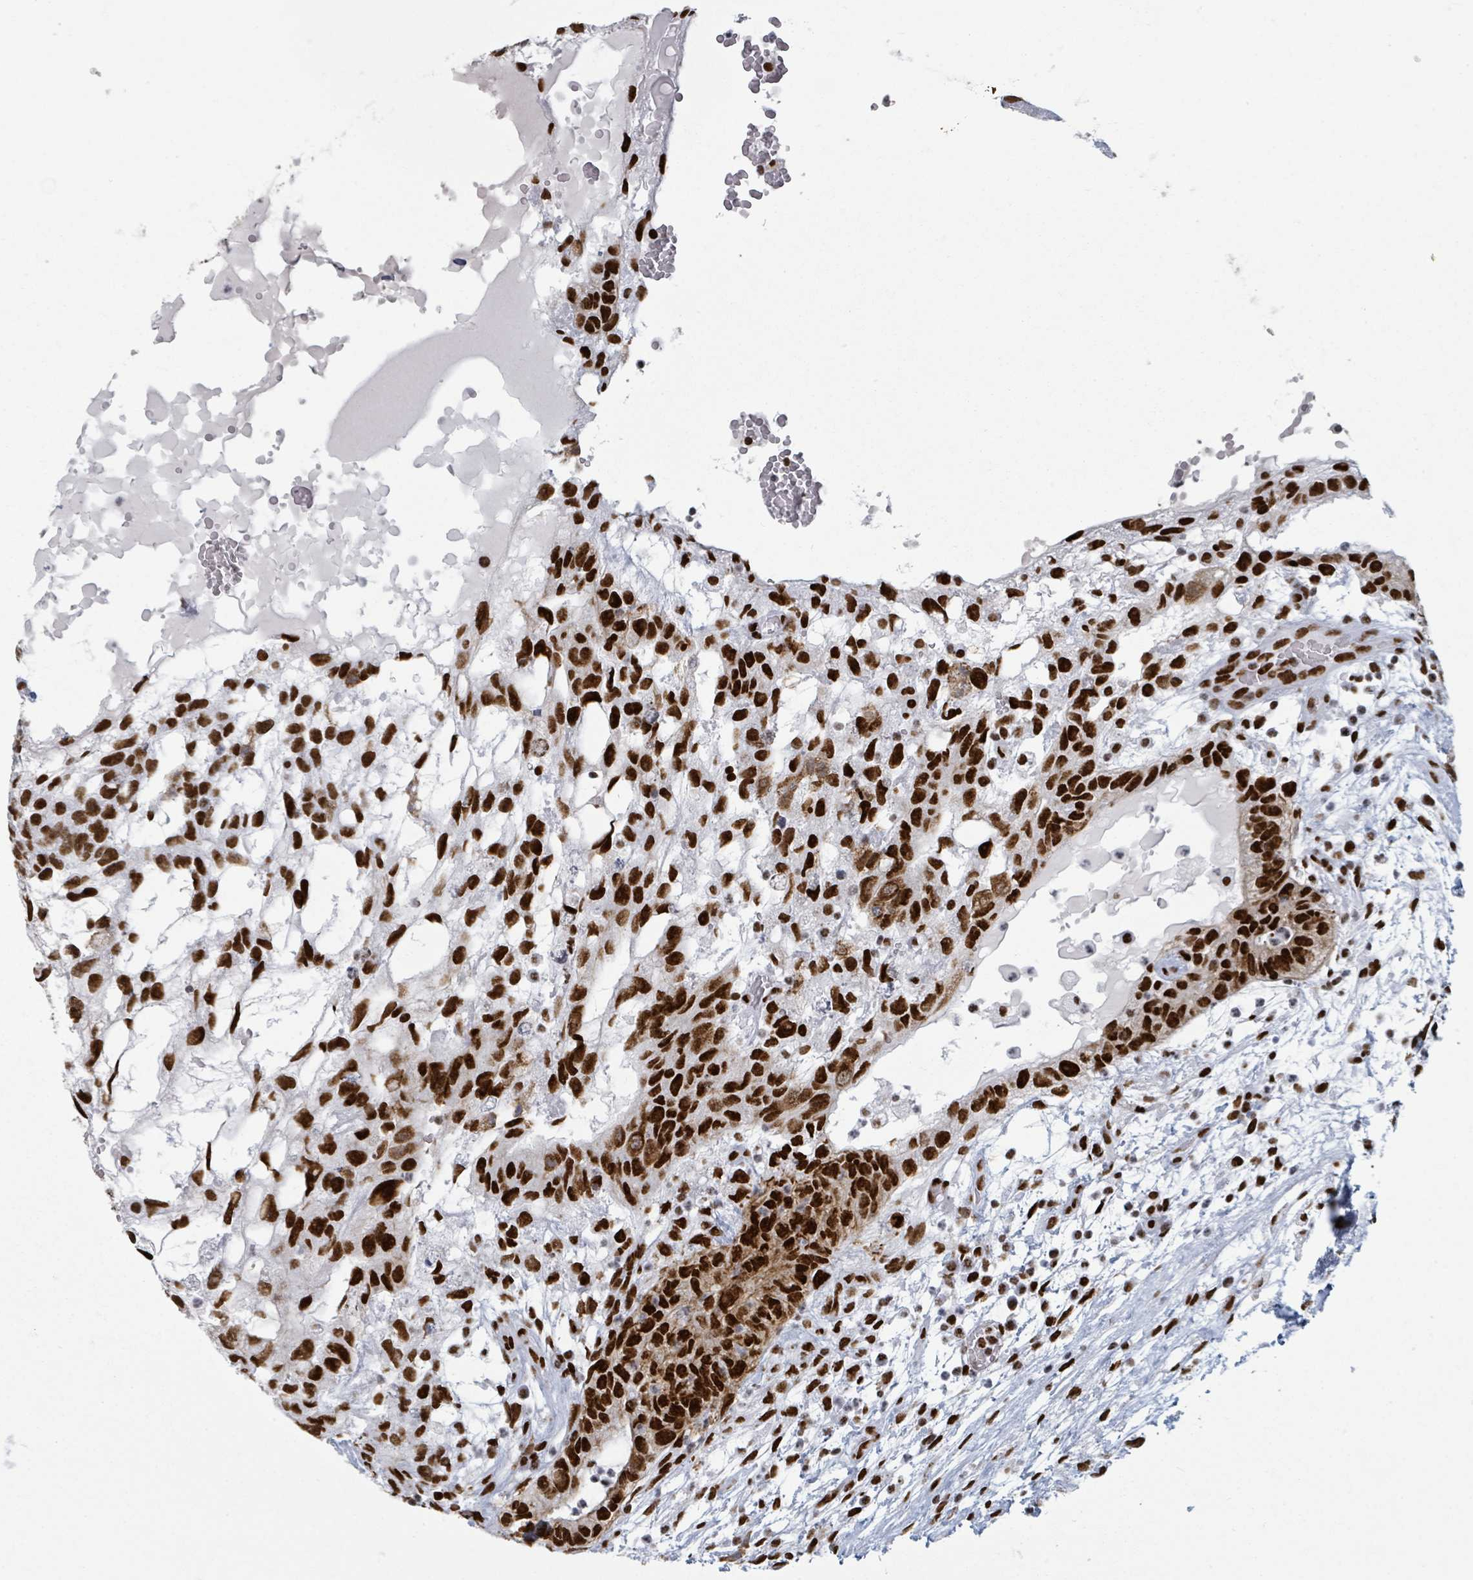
{"staining": {"intensity": "strong", "quantity": ">75%", "location": "nuclear"}, "tissue": "testis cancer", "cell_type": "Tumor cells", "image_type": "cancer", "snomed": [{"axis": "morphology", "description": "Normal tissue, NOS"}, {"axis": "morphology", "description": "Carcinoma, Embryonal, NOS"}, {"axis": "topography", "description": "Testis"}], "caption": "This histopathology image exhibits testis cancer (embryonal carcinoma) stained with immunohistochemistry (IHC) to label a protein in brown. The nuclear of tumor cells show strong positivity for the protein. Nuclei are counter-stained blue.", "gene": "DHX16", "patient": {"sex": "male", "age": 32}}